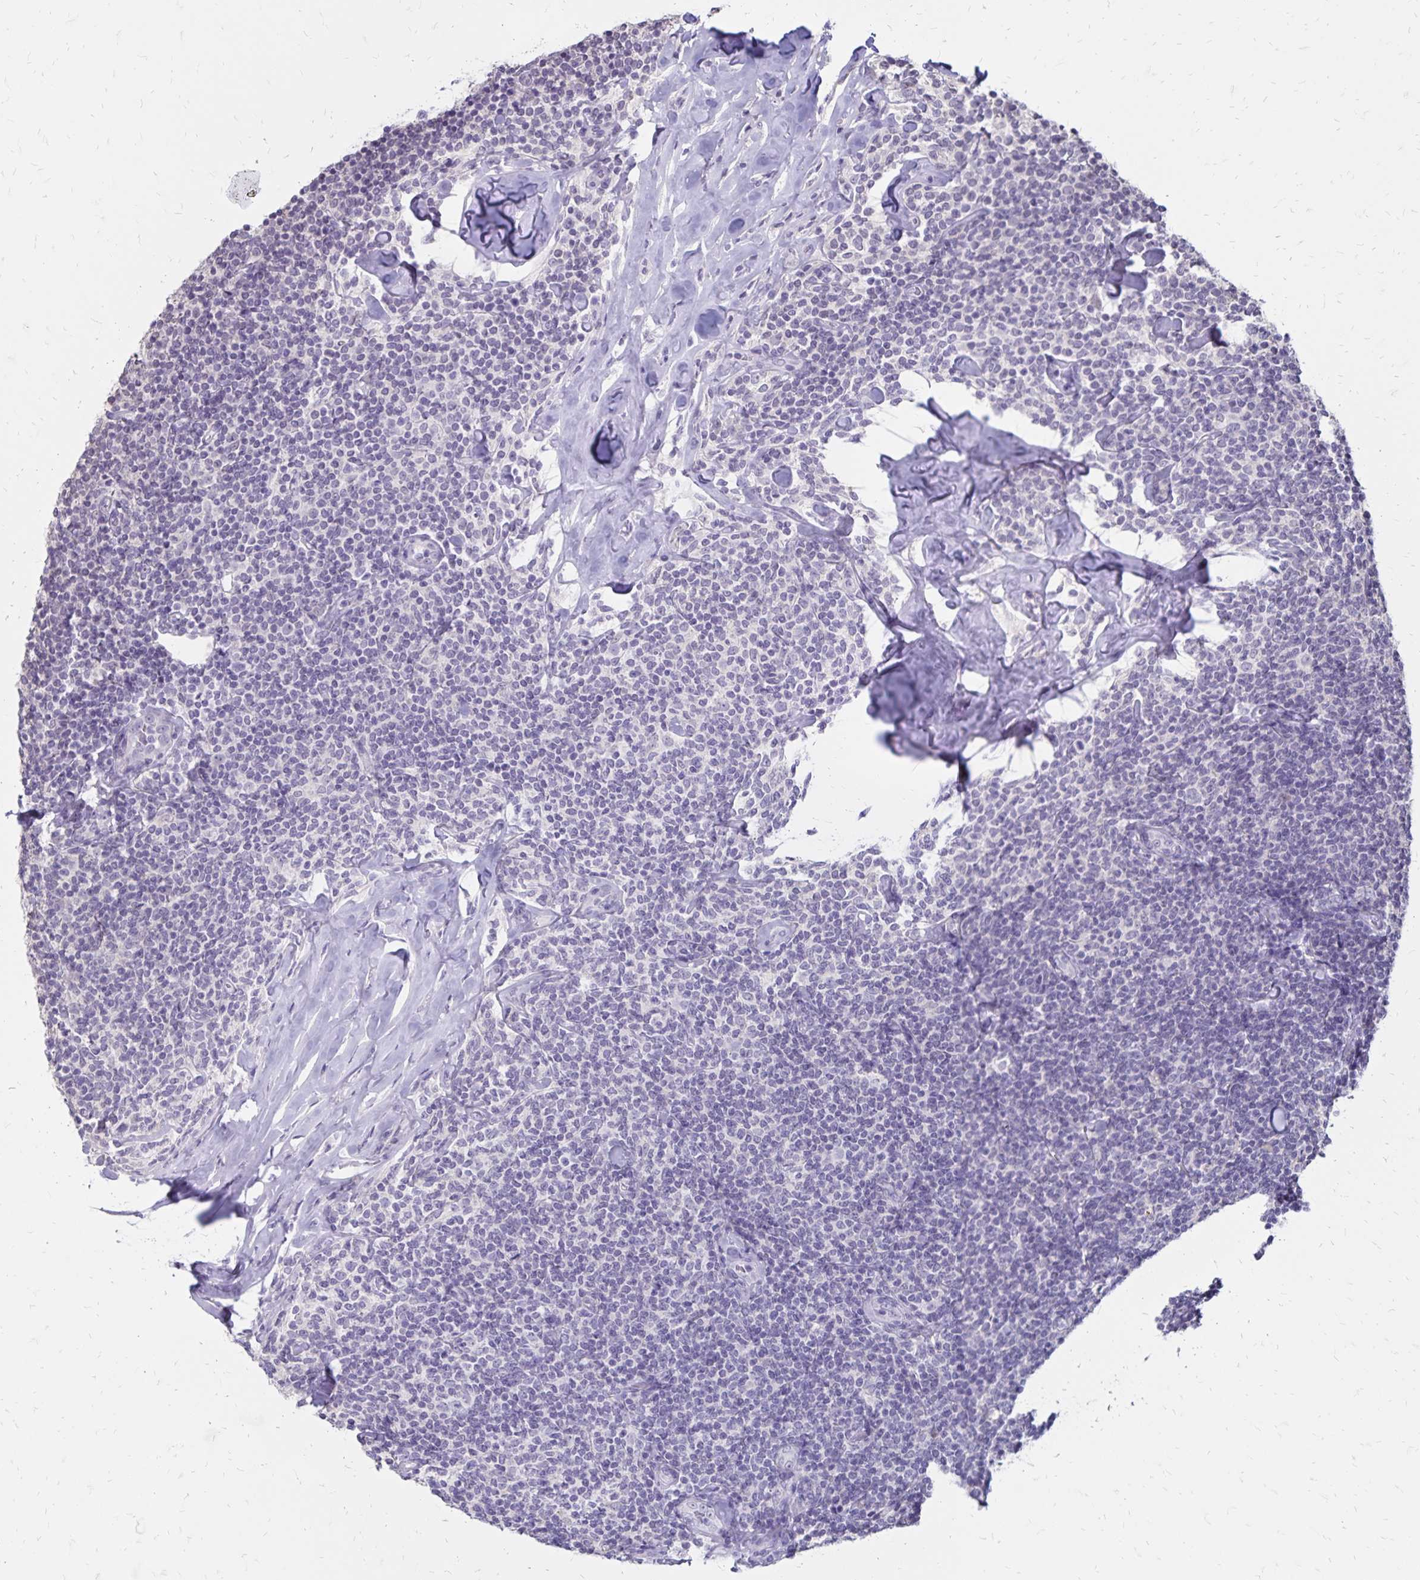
{"staining": {"intensity": "negative", "quantity": "none", "location": "none"}, "tissue": "lymphoma", "cell_type": "Tumor cells", "image_type": "cancer", "snomed": [{"axis": "morphology", "description": "Malignant lymphoma, non-Hodgkin's type, Low grade"}, {"axis": "topography", "description": "Lymph node"}], "caption": "High magnification brightfield microscopy of low-grade malignant lymphoma, non-Hodgkin's type stained with DAB (3,3'-diaminobenzidine) (brown) and counterstained with hematoxylin (blue): tumor cells show no significant expression.", "gene": "SH3GL3", "patient": {"sex": "female", "age": 56}}